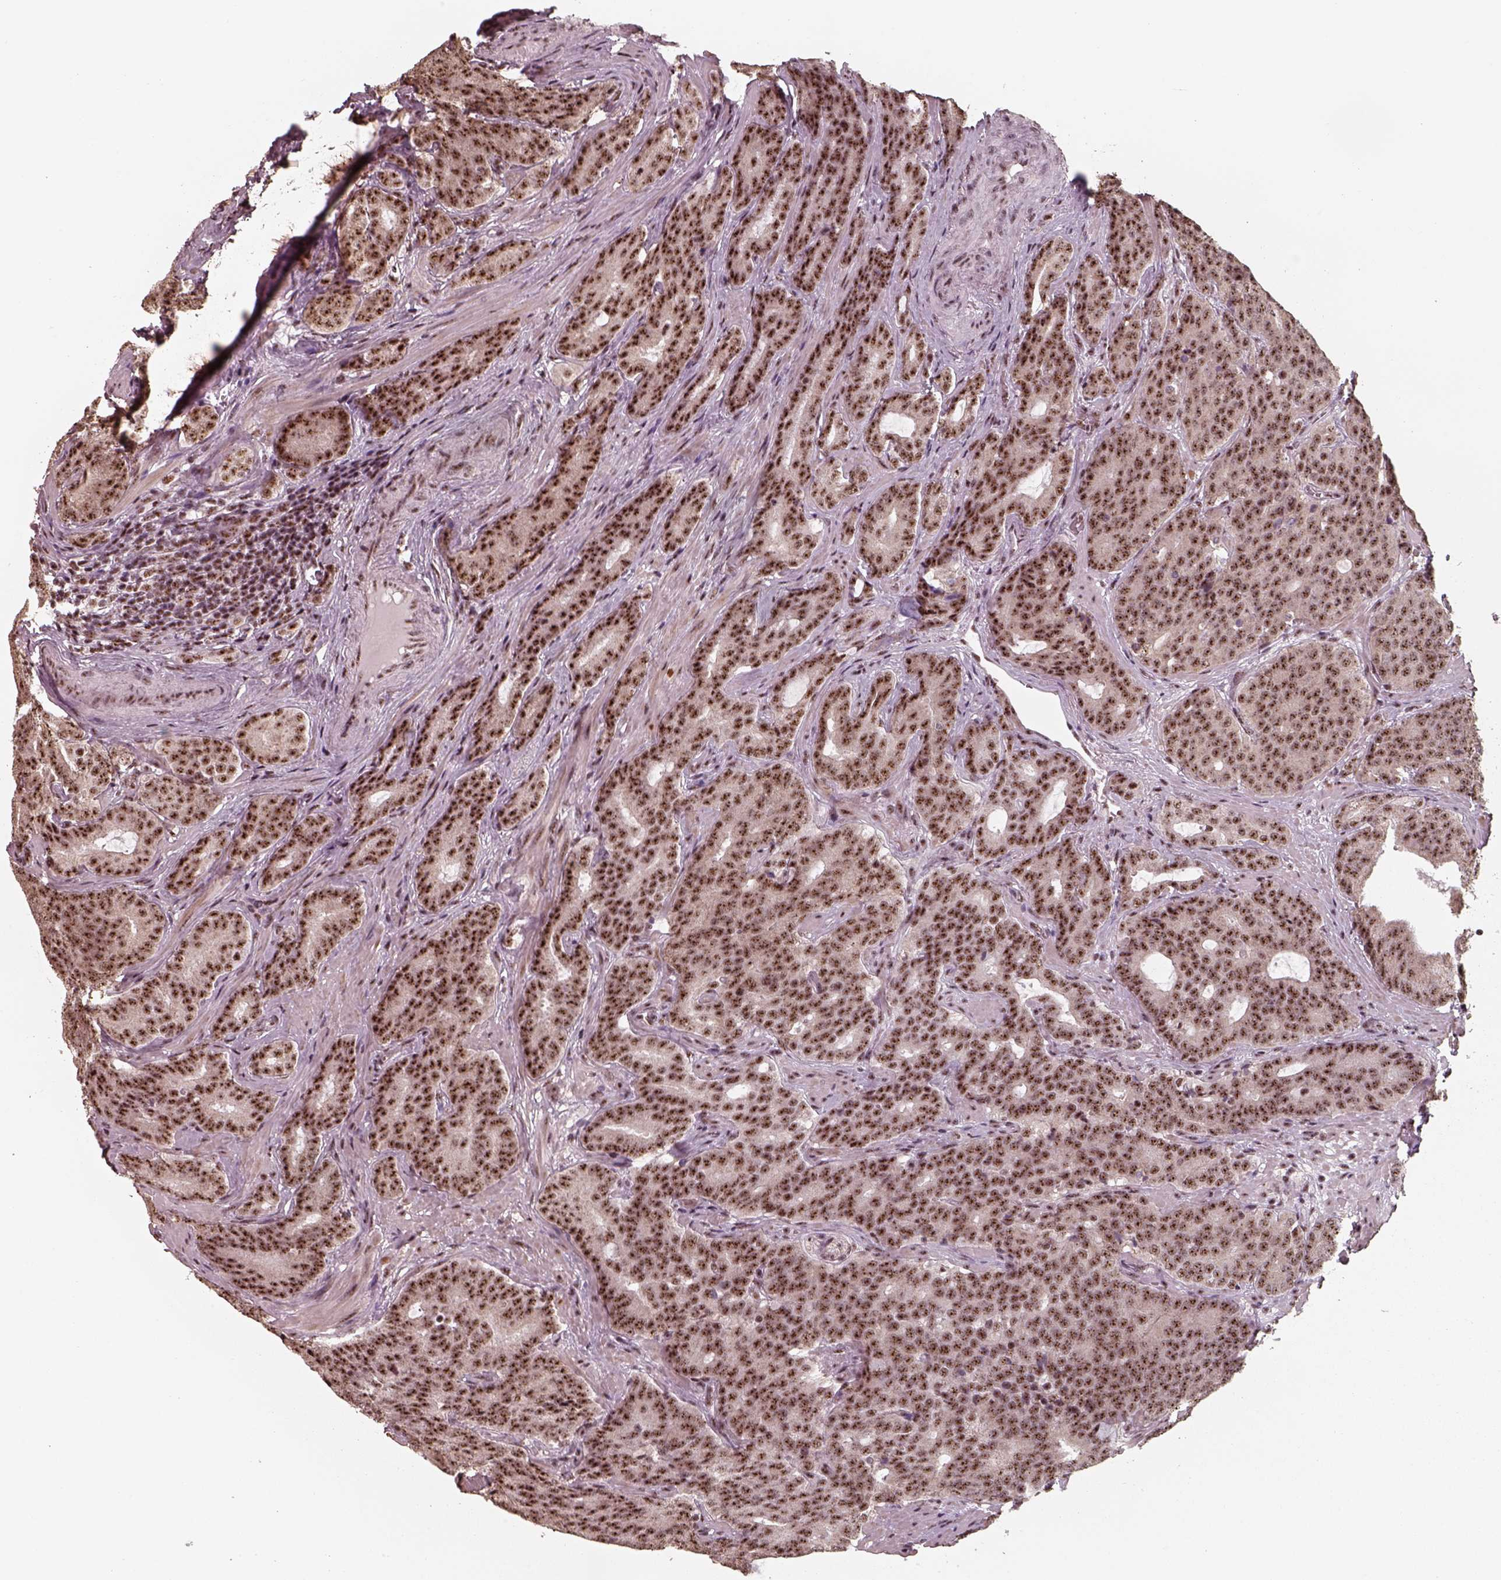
{"staining": {"intensity": "strong", "quantity": ">75%", "location": "nuclear"}, "tissue": "prostate cancer", "cell_type": "Tumor cells", "image_type": "cancer", "snomed": [{"axis": "morphology", "description": "Adenocarcinoma, NOS"}, {"axis": "topography", "description": "Prostate"}], "caption": "This photomicrograph shows IHC staining of prostate adenocarcinoma, with high strong nuclear staining in approximately >75% of tumor cells.", "gene": "ATXN7L3", "patient": {"sex": "male", "age": 71}}